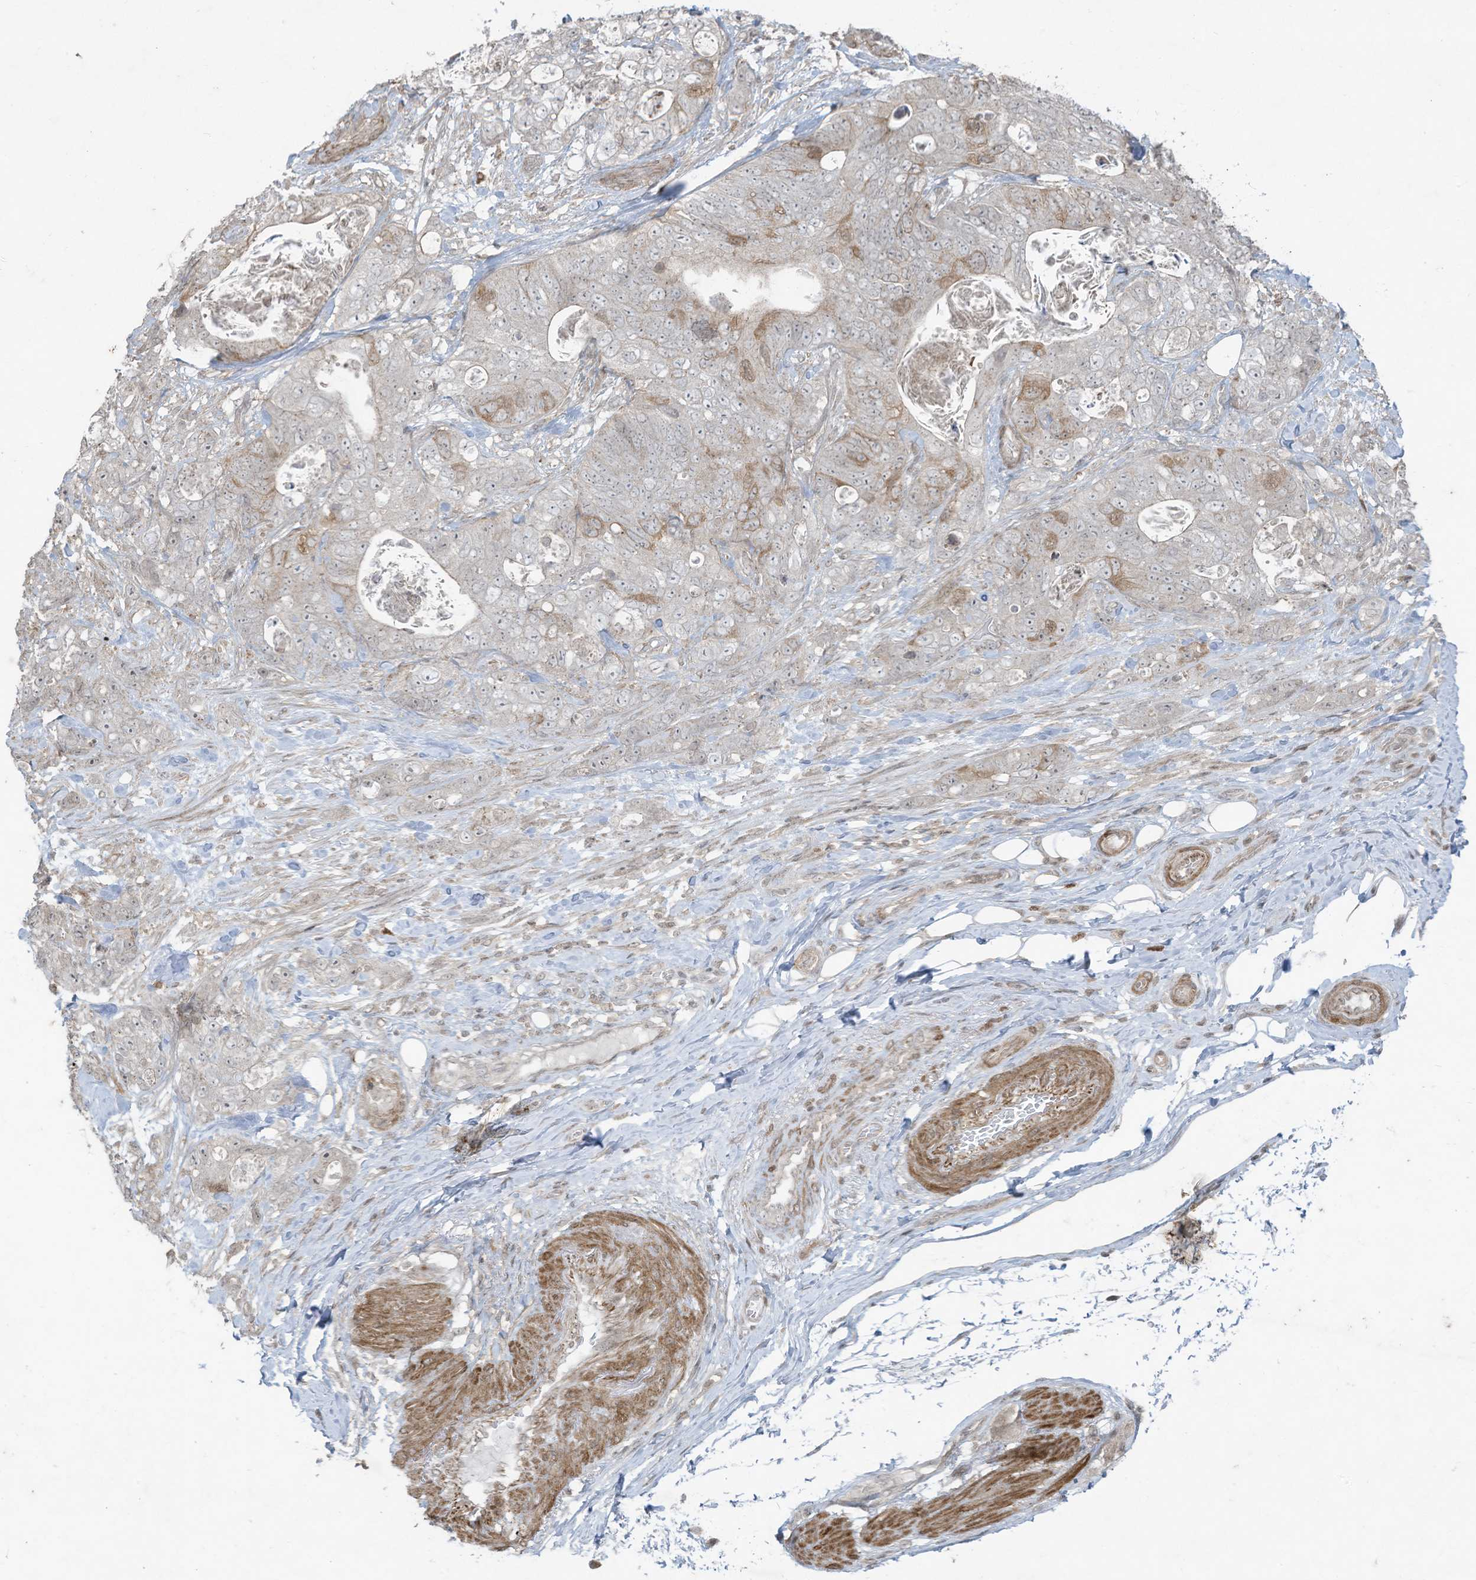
{"staining": {"intensity": "weak", "quantity": "<25%", "location": "cytoplasmic/membranous"}, "tissue": "stomach cancer", "cell_type": "Tumor cells", "image_type": "cancer", "snomed": [{"axis": "morphology", "description": "Normal tissue, NOS"}, {"axis": "morphology", "description": "Adenocarcinoma, NOS"}, {"axis": "topography", "description": "Stomach"}], "caption": "This image is of stomach adenocarcinoma stained with immunohistochemistry to label a protein in brown with the nuclei are counter-stained blue. There is no positivity in tumor cells.", "gene": "ZNF263", "patient": {"sex": "female", "age": 89}}